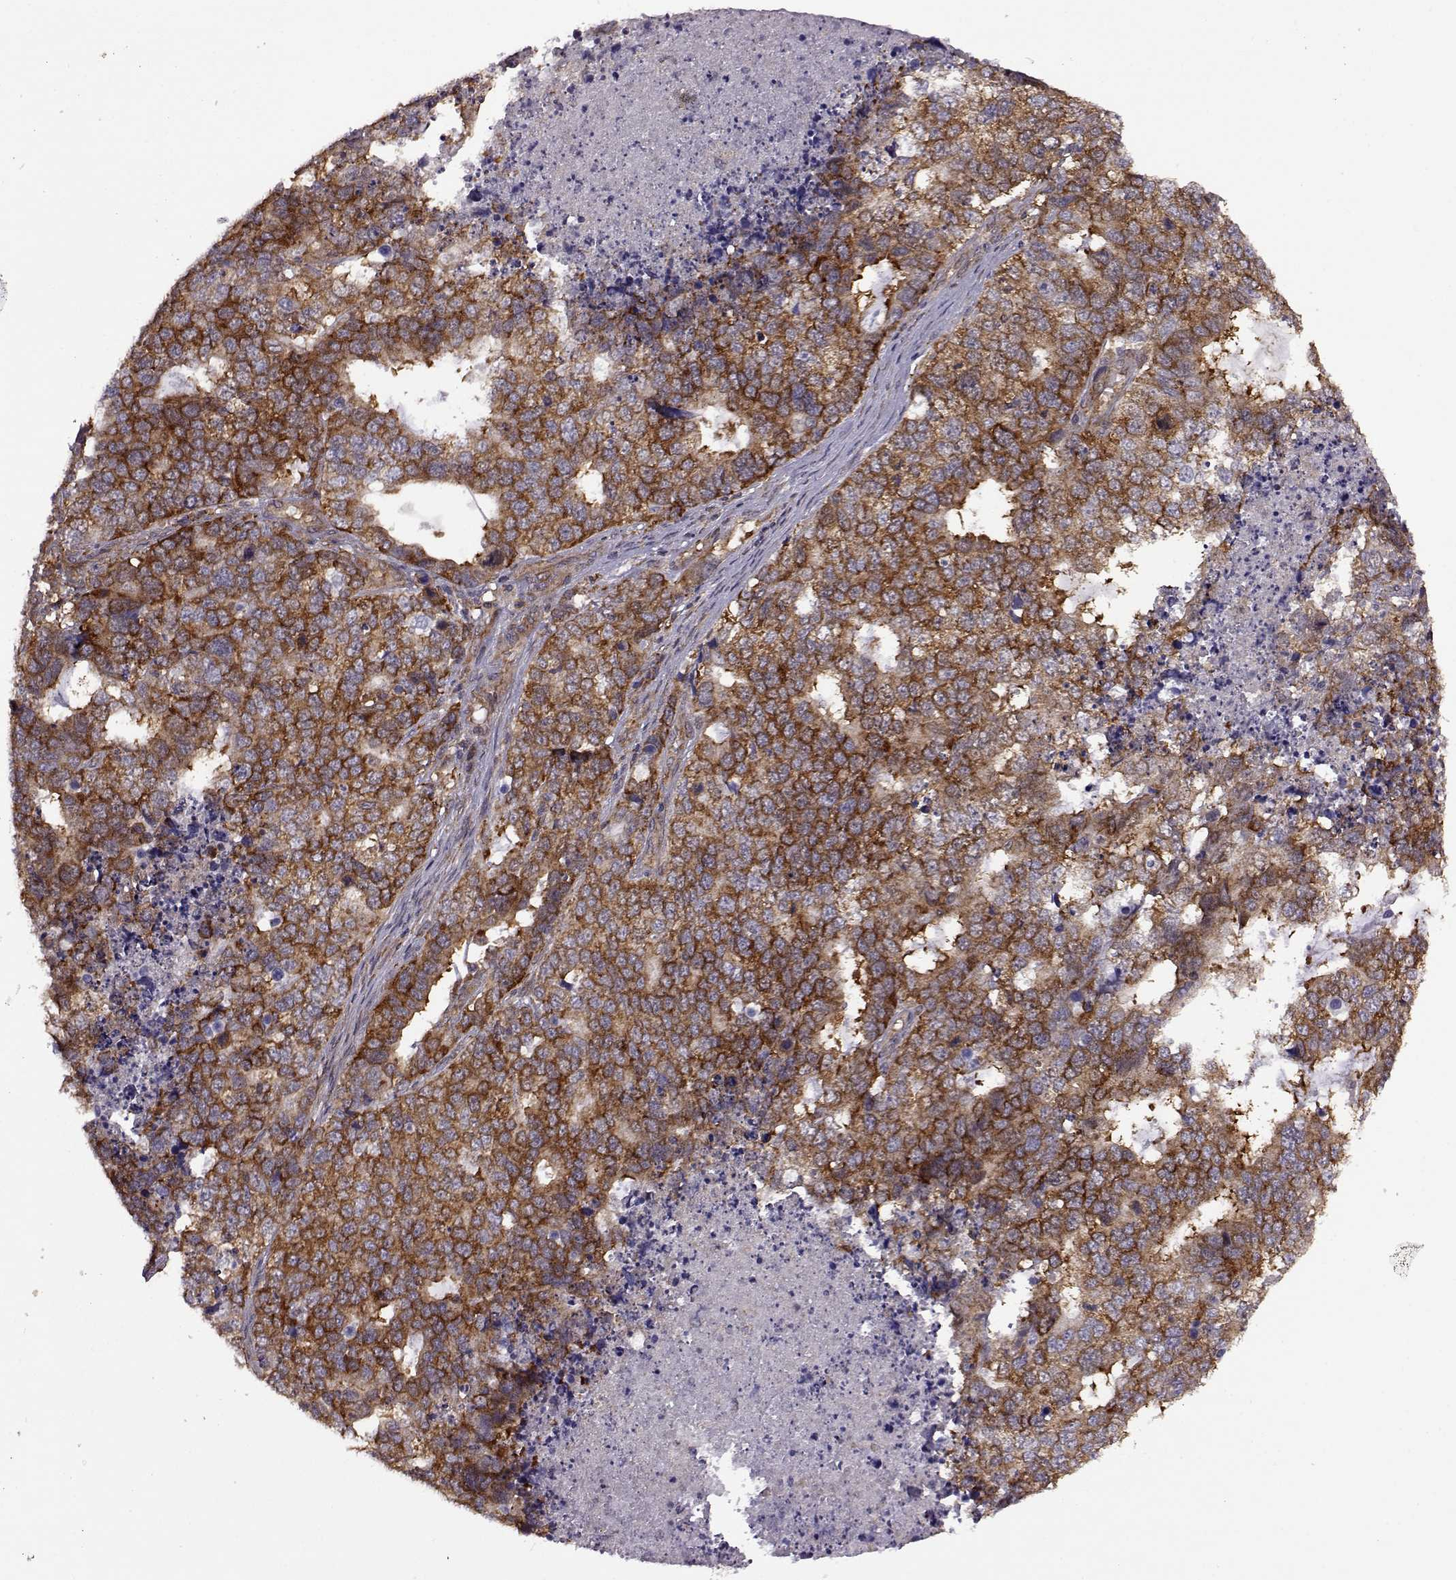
{"staining": {"intensity": "strong", "quantity": ">75%", "location": "cytoplasmic/membranous"}, "tissue": "cervical cancer", "cell_type": "Tumor cells", "image_type": "cancer", "snomed": [{"axis": "morphology", "description": "Squamous cell carcinoma, NOS"}, {"axis": "topography", "description": "Cervix"}], "caption": "Immunohistochemical staining of human cervical squamous cell carcinoma shows high levels of strong cytoplasmic/membranous staining in approximately >75% of tumor cells.", "gene": "URI1", "patient": {"sex": "female", "age": 63}}